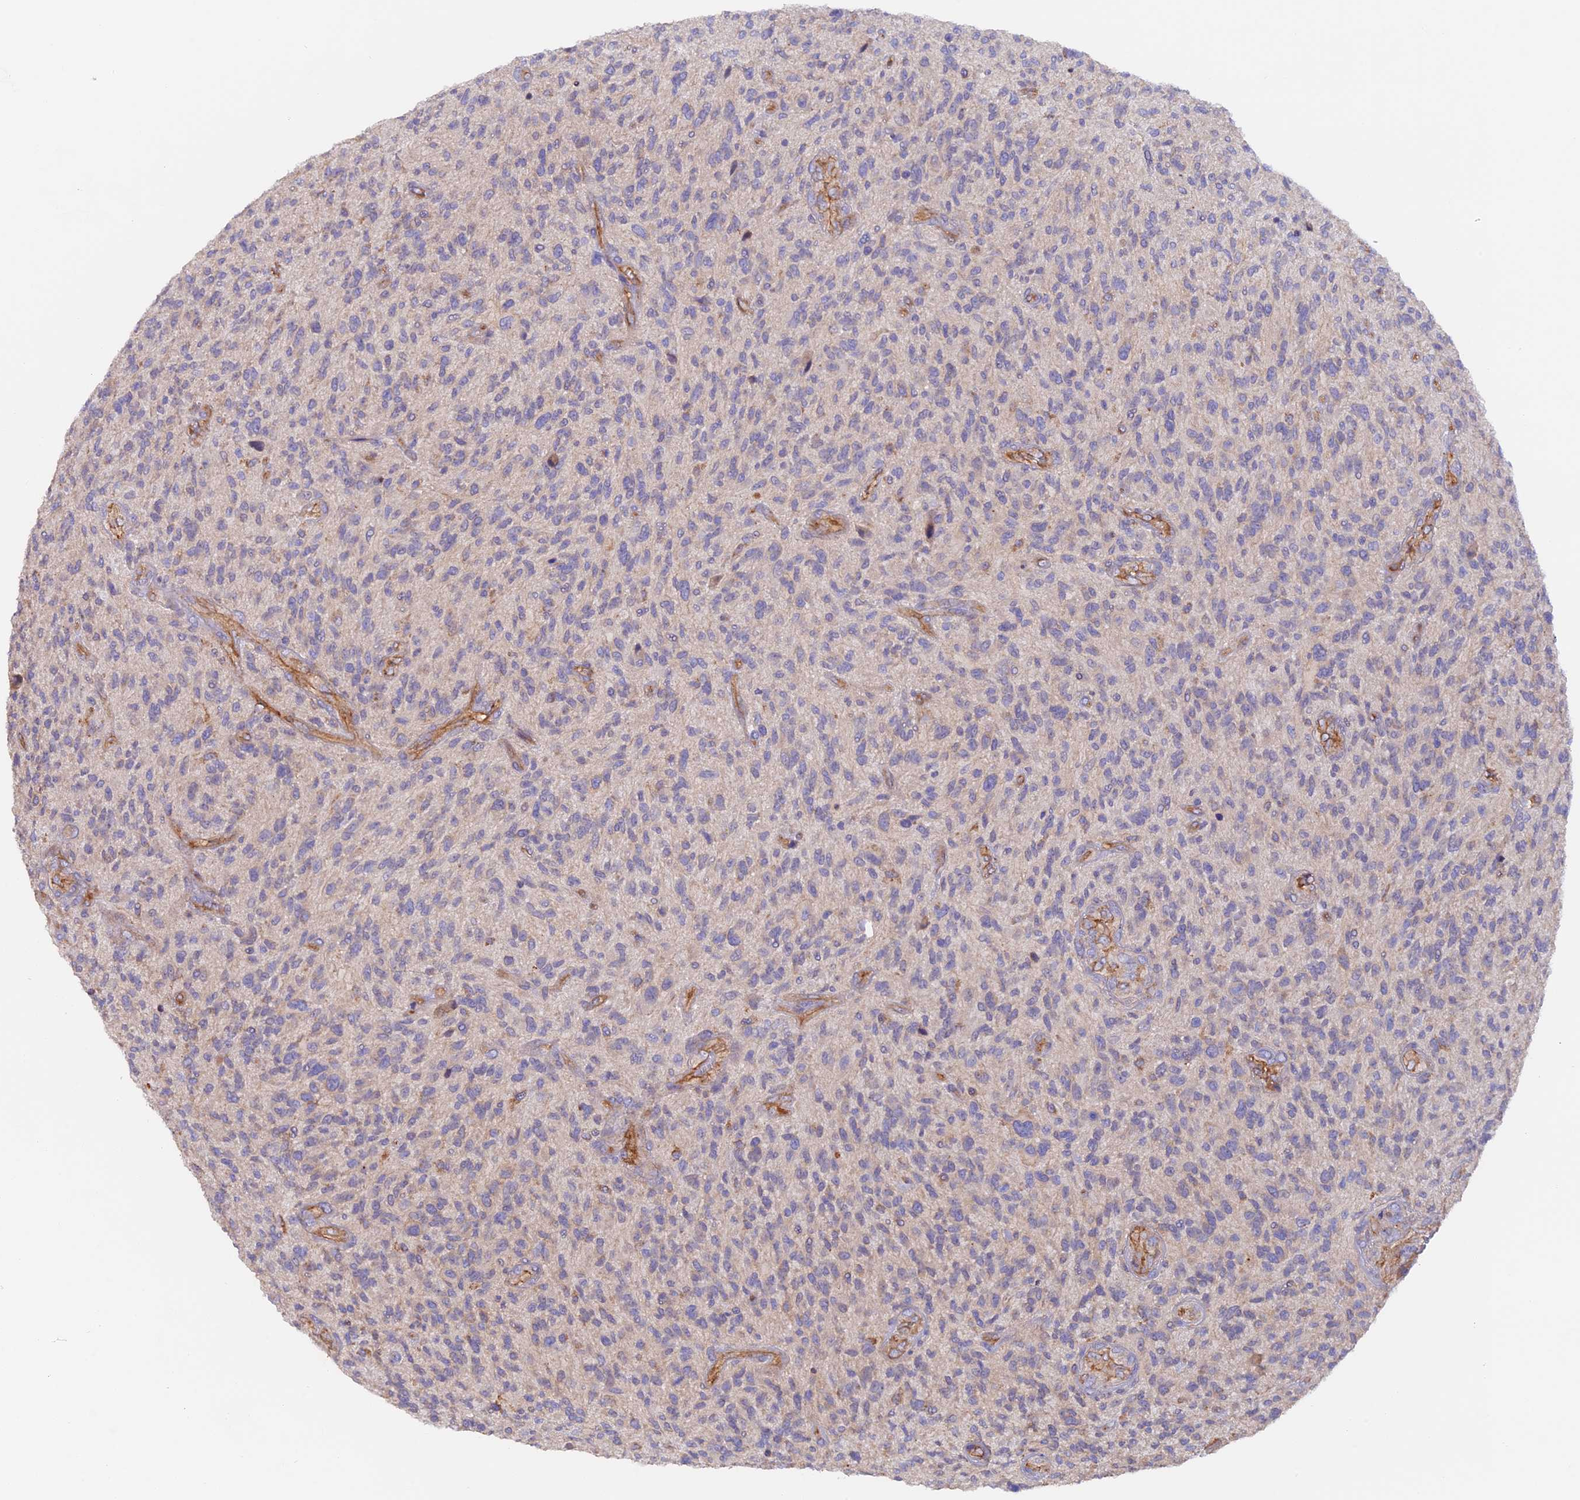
{"staining": {"intensity": "negative", "quantity": "none", "location": "none"}, "tissue": "glioma", "cell_type": "Tumor cells", "image_type": "cancer", "snomed": [{"axis": "morphology", "description": "Glioma, malignant, High grade"}, {"axis": "topography", "description": "Brain"}], "caption": "IHC photomicrograph of human high-grade glioma (malignant) stained for a protein (brown), which reveals no positivity in tumor cells. The staining is performed using DAB brown chromogen with nuclei counter-stained in using hematoxylin.", "gene": "DUS3L", "patient": {"sex": "male", "age": 47}}